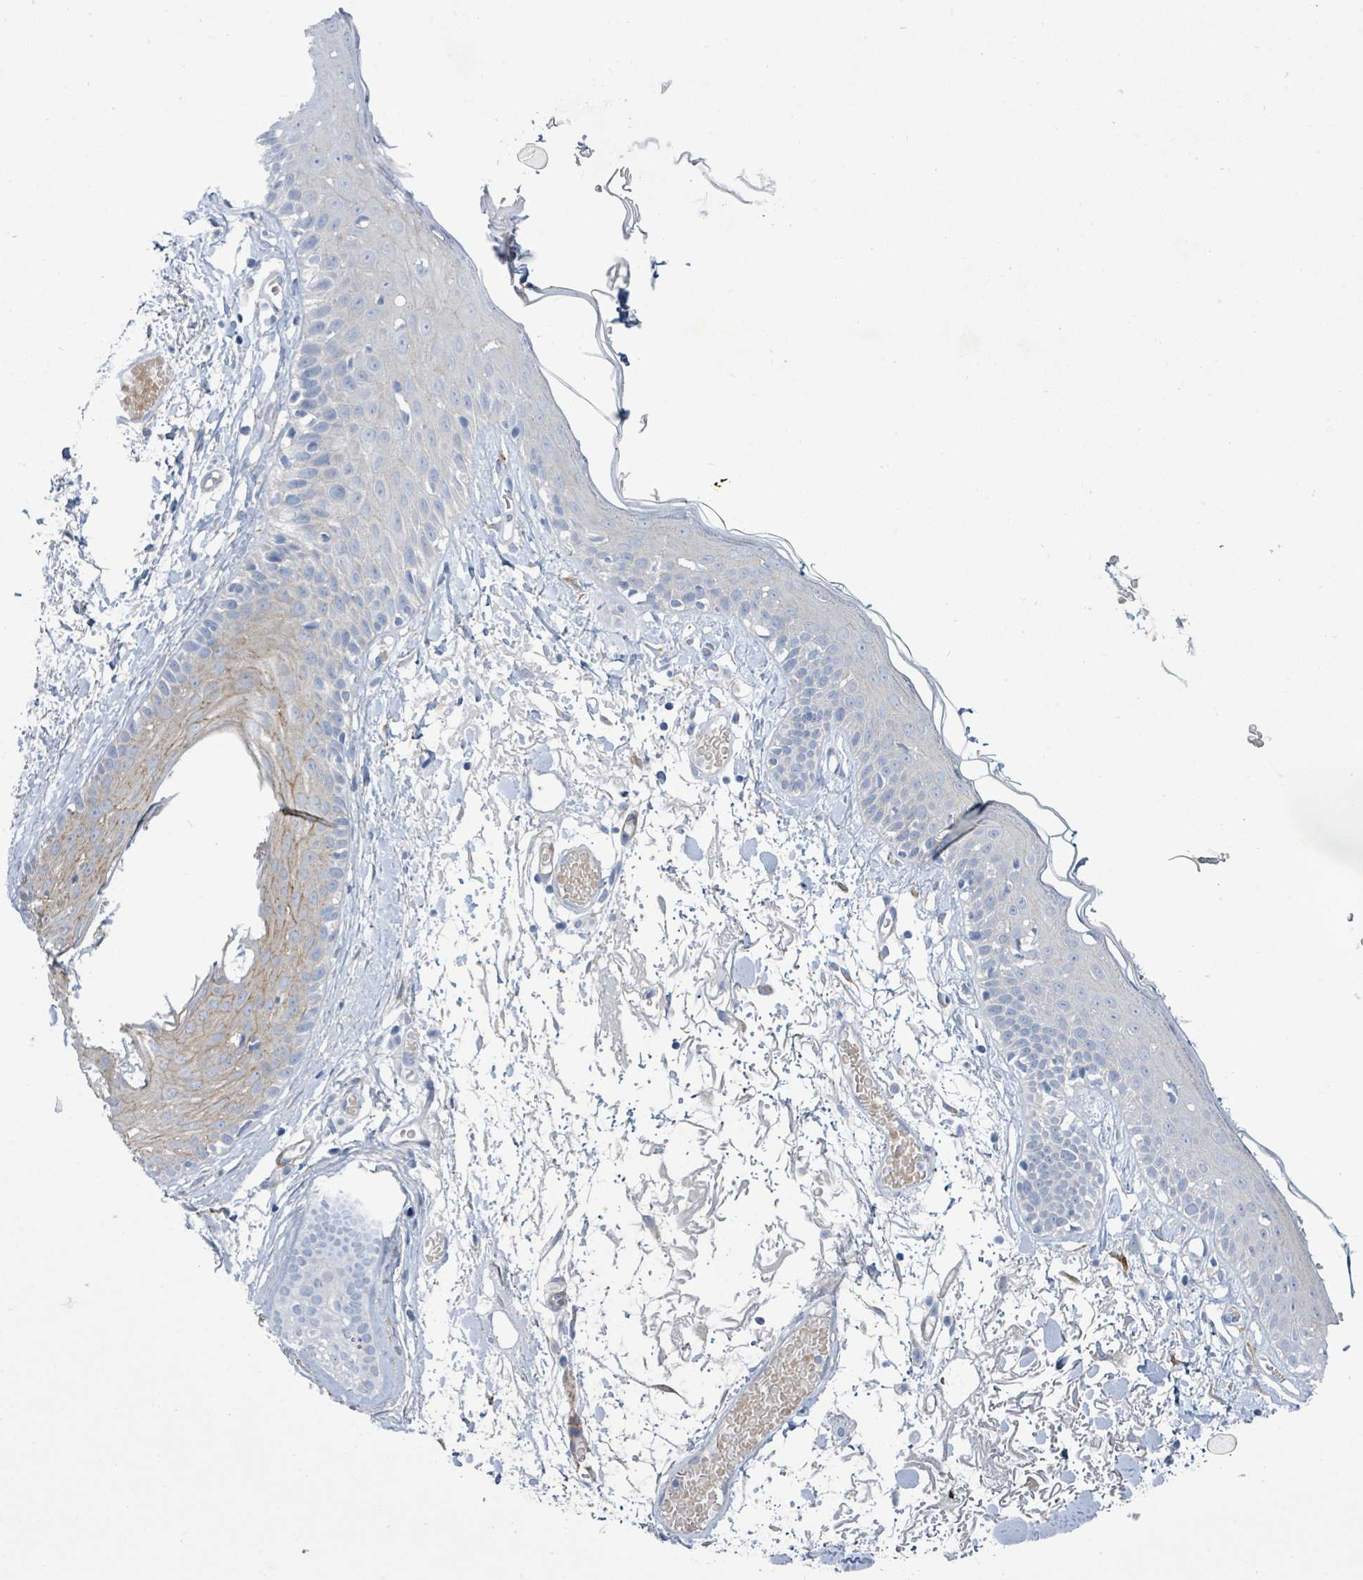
{"staining": {"intensity": "negative", "quantity": "none", "location": "none"}, "tissue": "skin", "cell_type": "Fibroblasts", "image_type": "normal", "snomed": [{"axis": "morphology", "description": "Normal tissue, NOS"}, {"axis": "topography", "description": "Skin"}], "caption": "This is an IHC histopathology image of benign skin. There is no expression in fibroblasts.", "gene": "DMRTC1B", "patient": {"sex": "male", "age": 79}}